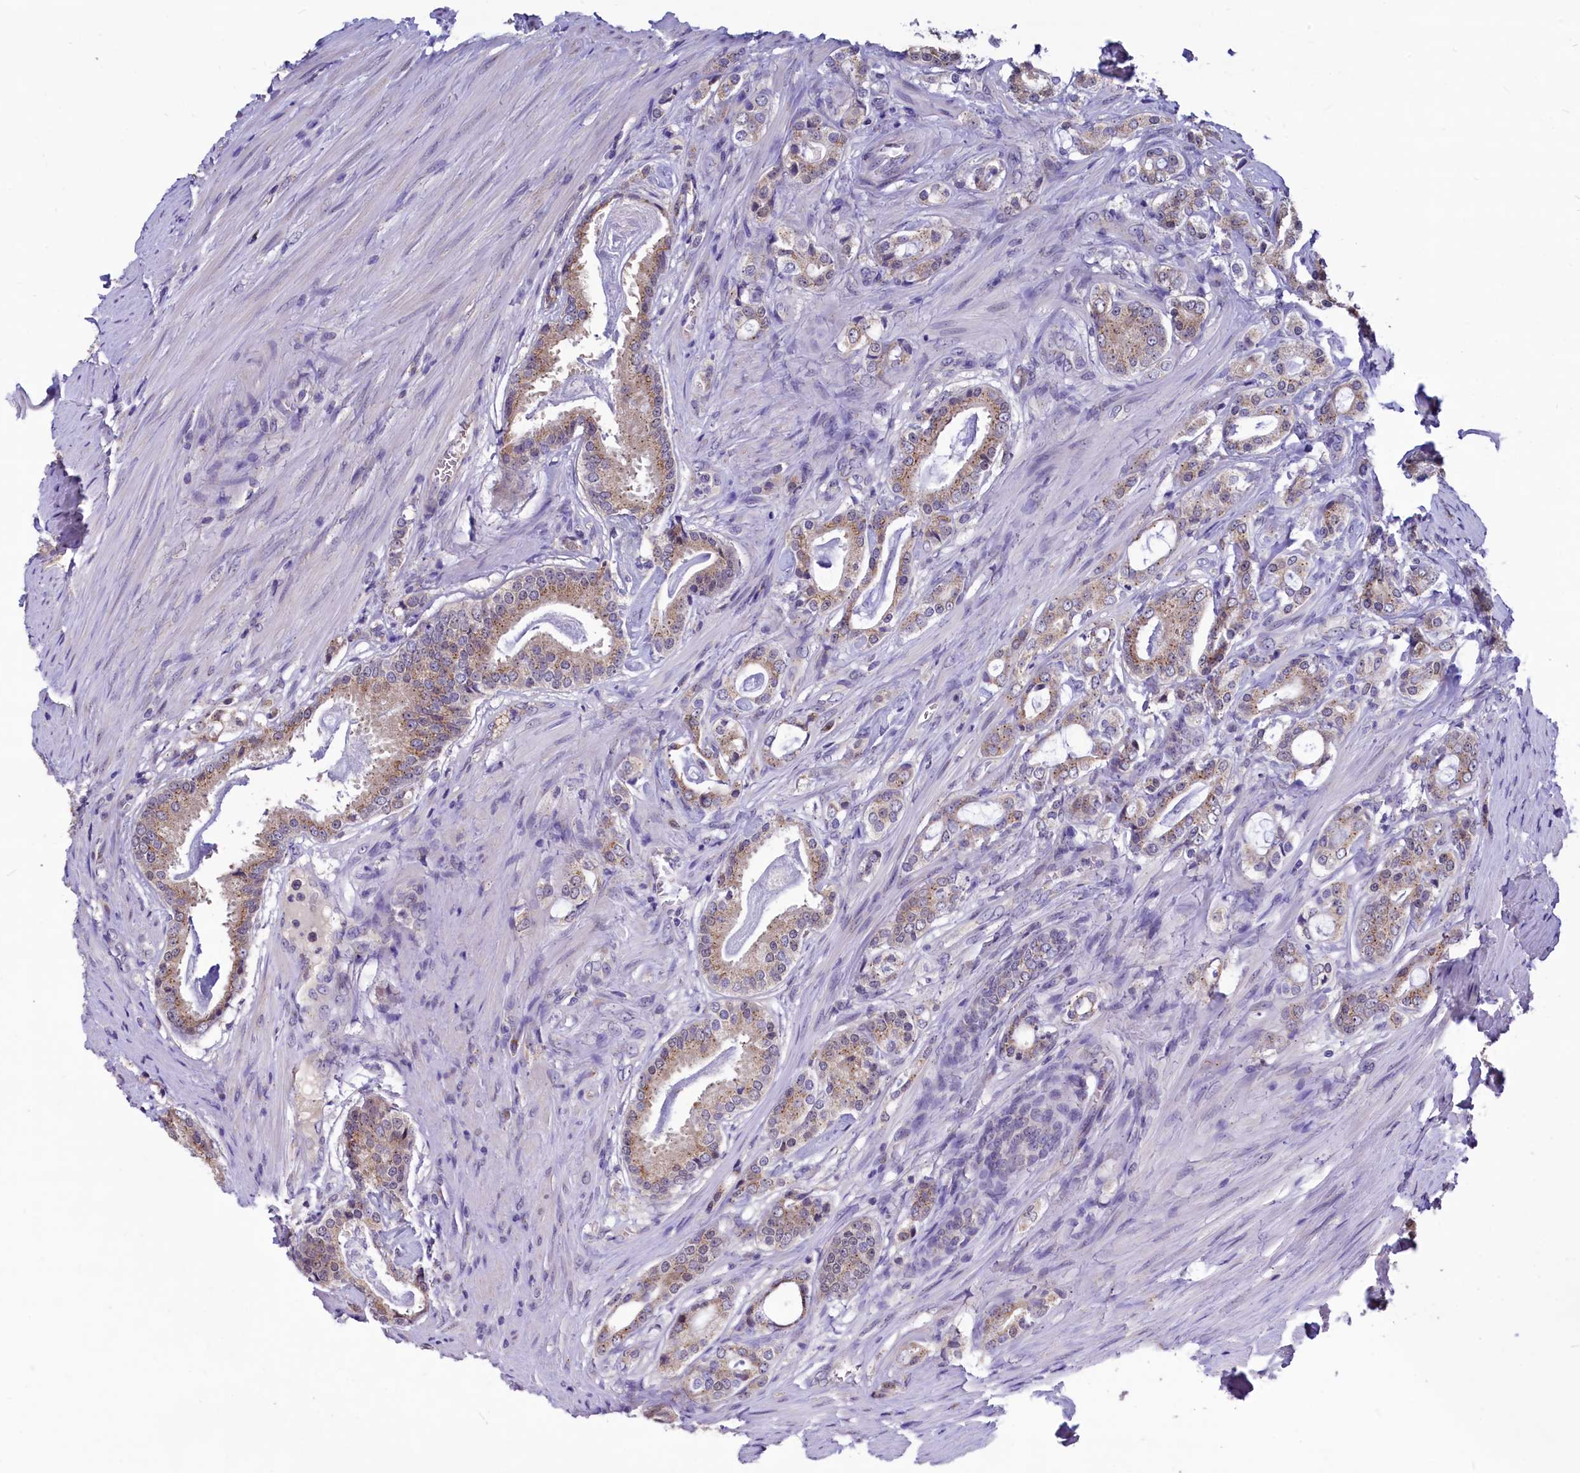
{"staining": {"intensity": "moderate", "quantity": ">75%", "location": "cytoplasmic/membranous"}, "tissue": "prostate cancer", "cell_type": "Tumor cells", "image_type": "cancer", "snomed": [{"axis": "morphology", "description": "Adenocarcinoma, High grade"}, {"axis": "topography", "description": "Prostate"}], "caption": "Protein expression analysis of prostate cancer displays moderate cytoplasmic/membranous staining in approximately >75% of tumor cells.", "gene": "SEC24C", "patient": {"sex": "male", "age": 63}}